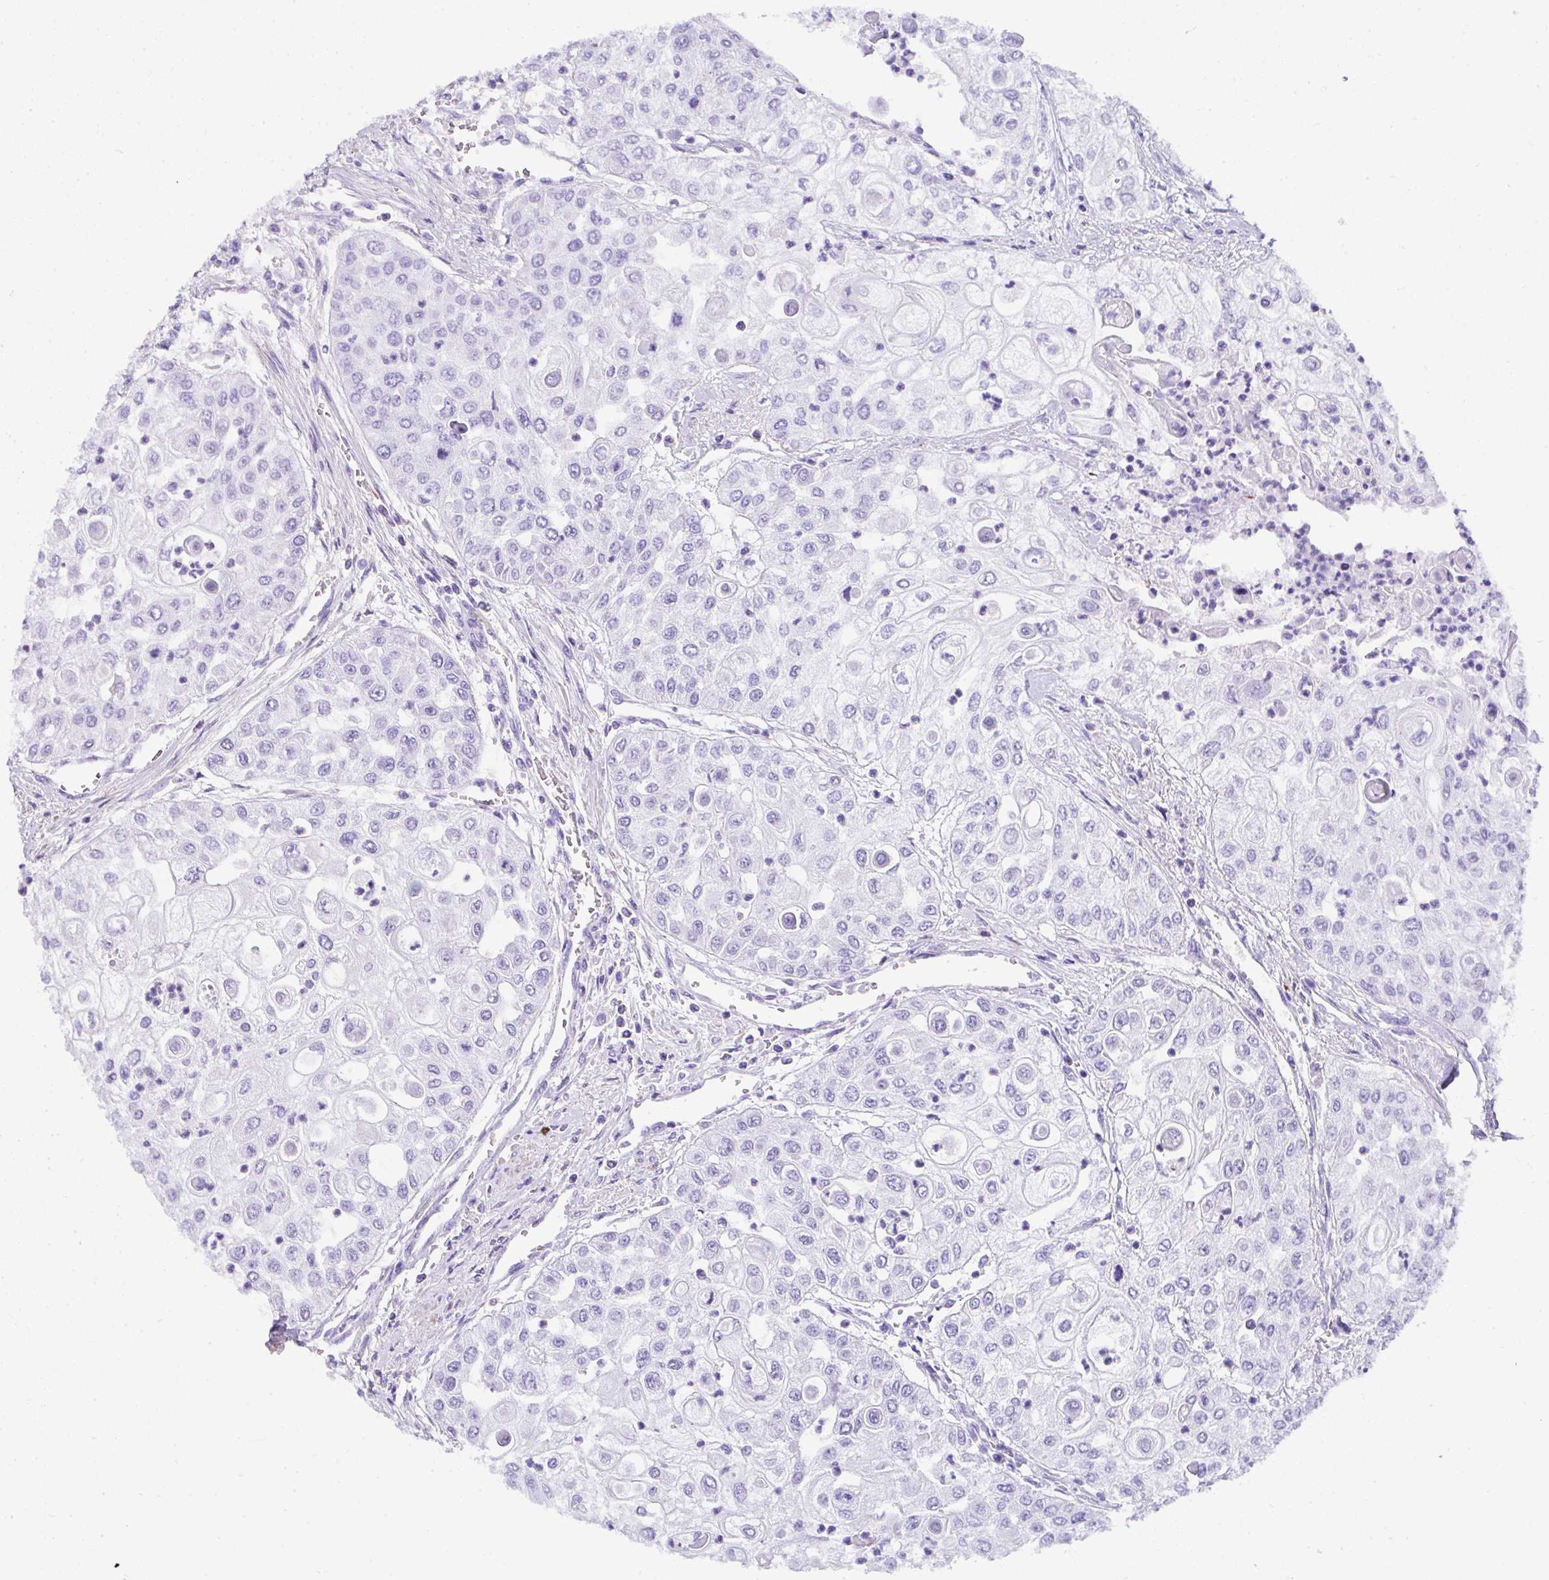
{"staining": {"intensity": "negative", "quantity": "none", "location": "none"}, "tissue": "urothelial cancer", "cell_type": "Tumor cells", "image_type": "cancer", "snomed": [{"axis": "morphology", "description": "Urothelial carcinoma, High grade"}, {"axis": "topography", "description": "Urinary bladder"}], "caption": "A high-resolution photomicrograph shows IHC staining of urothelial carcinoma (high-grade), which reveals no significant positivity in tumor cells. (DAB (3,3'-diaminobenzidine) immunohistochemistry, high magnification).", "gene": "DEPDC5", "patient": {"sex": "female", "age": 79}}